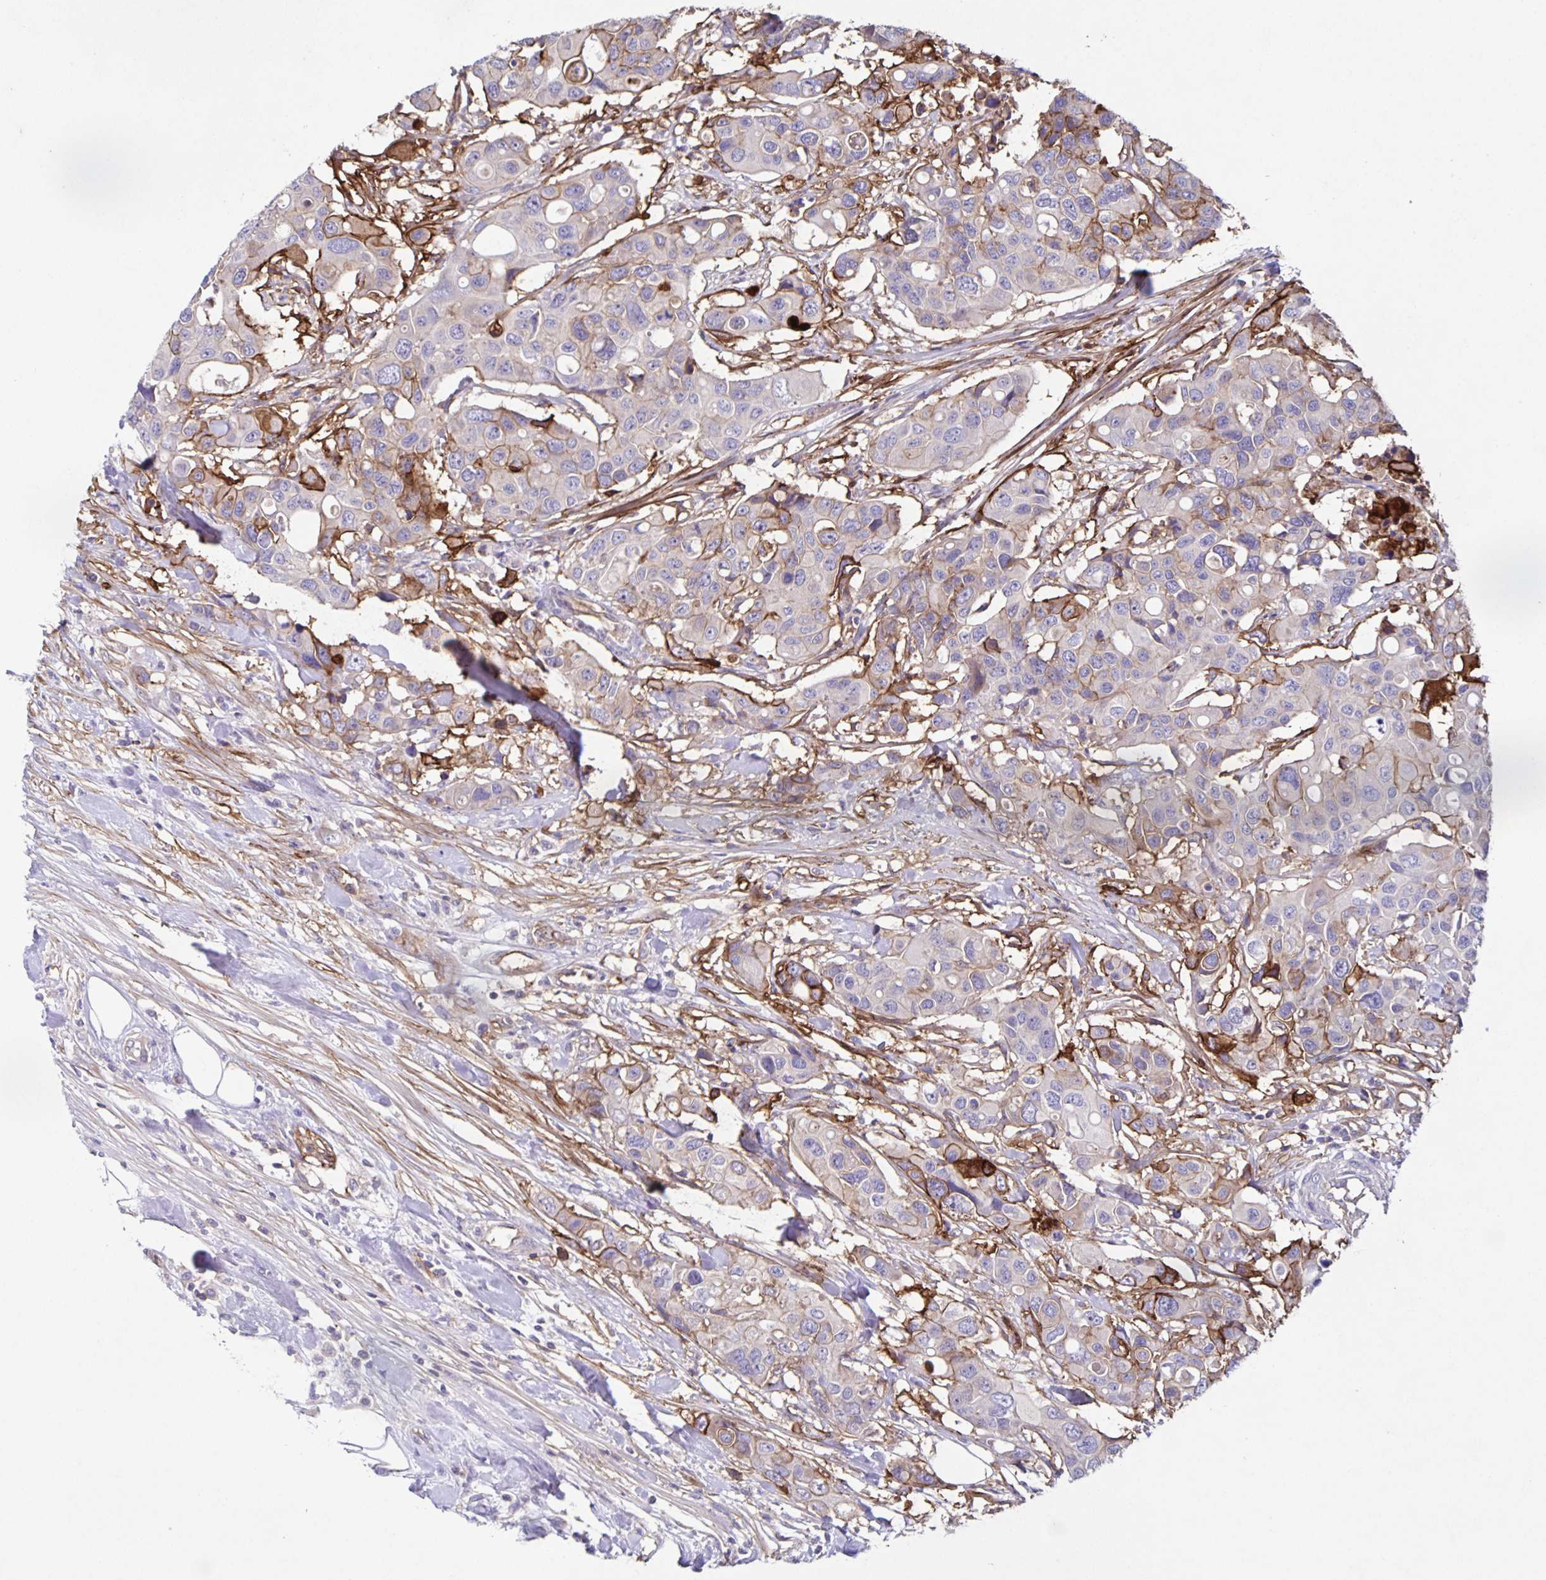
{"staining": {"intensity": "strong", "quantity": "<25%", "location": "cytoplasmic/membranous"}, "tissue": "colorectal cancer", "cell_type": "Tumor cells", "image_type": "cancer", "snomed": [{"axis": "morphology", "description": "Adenocarcinoma, NOS"}, {"axis": "topography", "description": "Colon"}], "caption": "Brown immunohistochemical staining in human colorectal cancer demonstrates strong cytoplasmic/membranous staining in approximately <25% of tumor cells.", "gene": "ITGA2", "patient": {"sex": "male", "age": 77}}